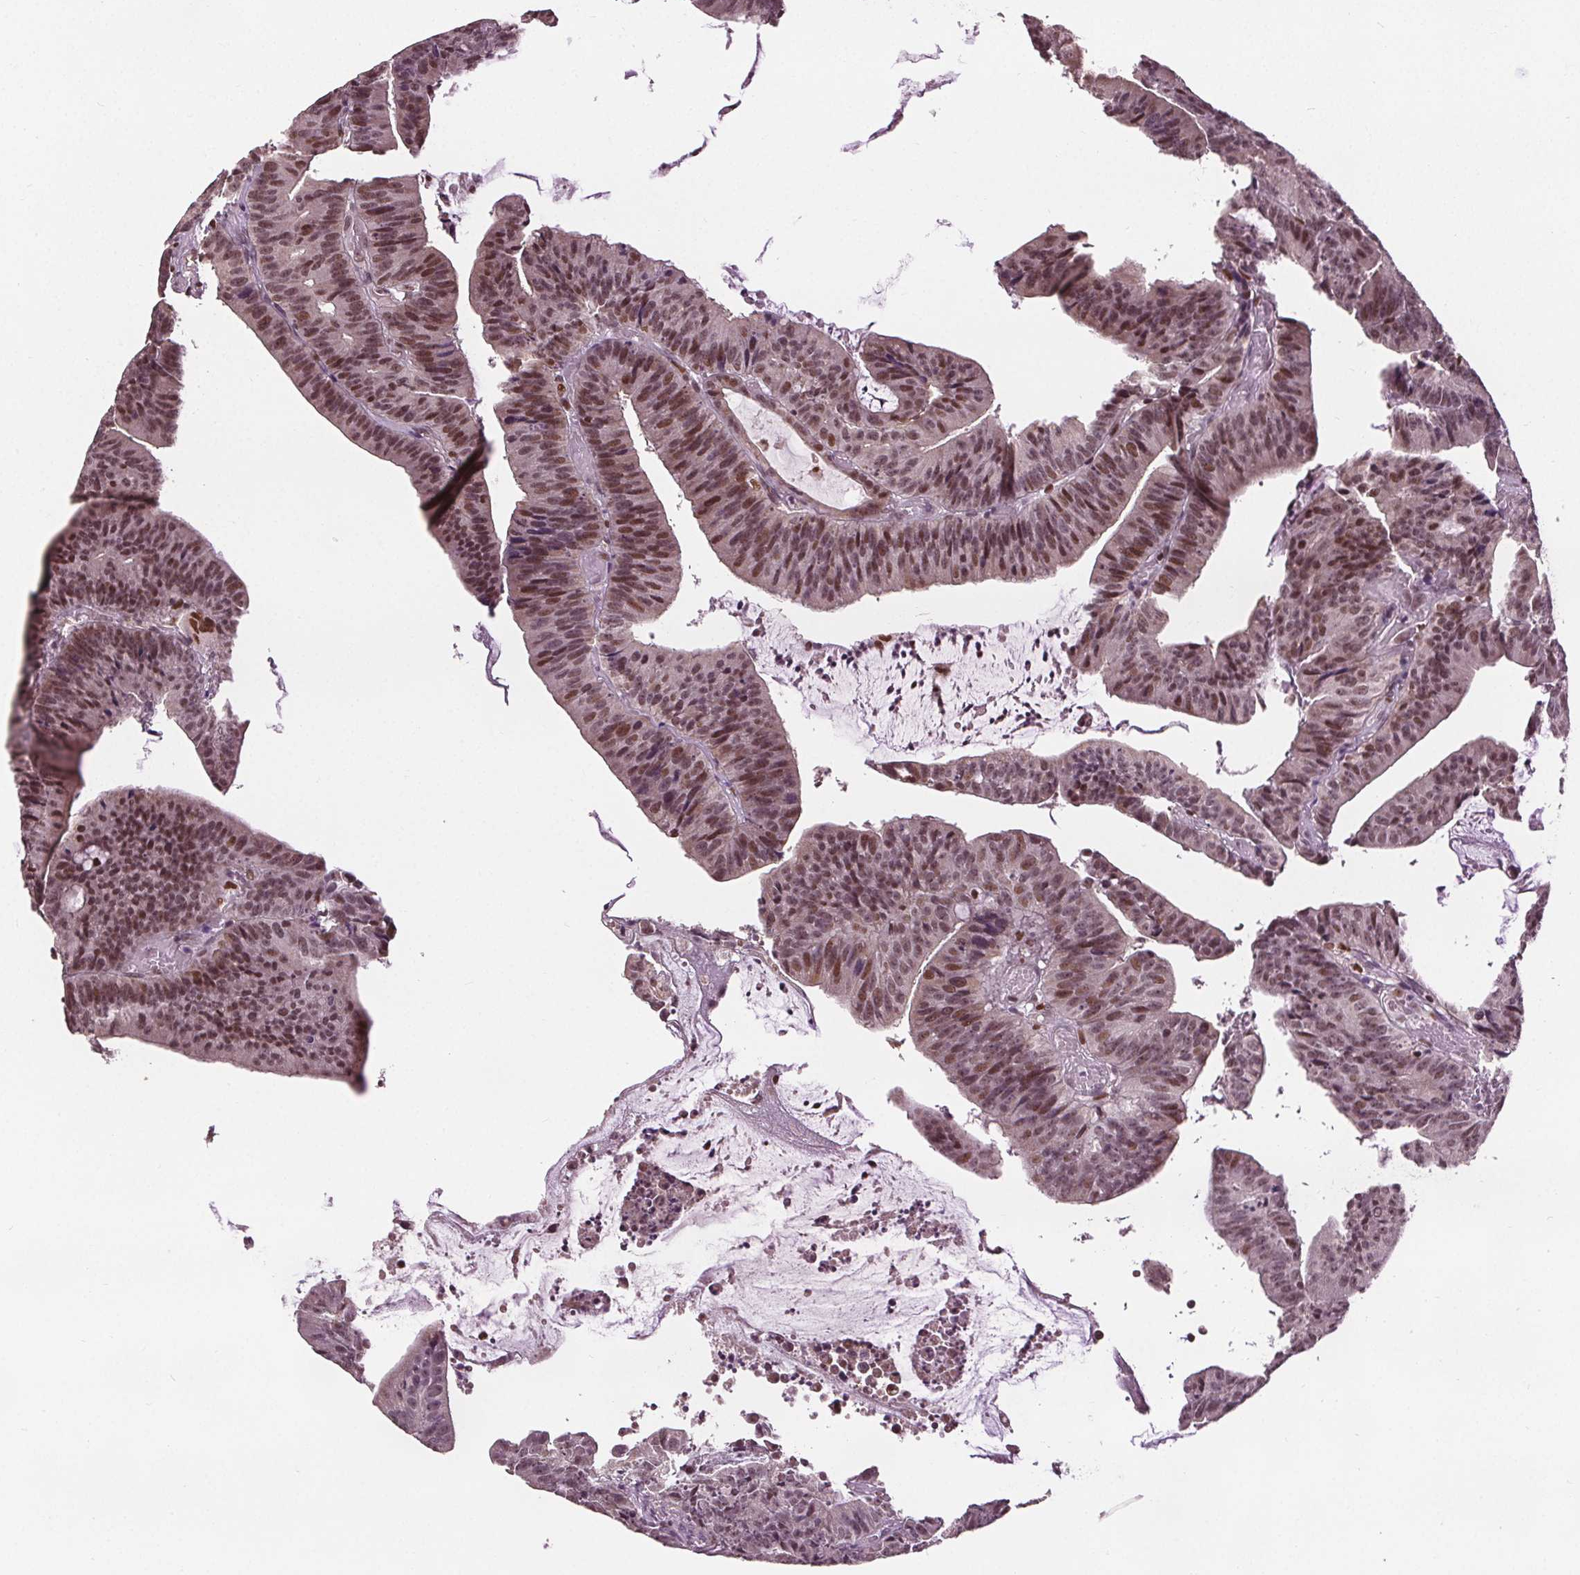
{"staining": {"intensity": "moderate", "quantity": "25%-75%", "location": "nuclear"}, "tissue": "colorectal cancer", "cell_type": "Tumor cells", "image_type": "cancer", "snomed": [{"axis": "morphology", "description": "Adenocarcinoma, NOS"}, {"axis": "topography", "description": "Colon"}], "caption": "This micrograph exhibits colorectal cancer stained with immunohistochemistry (IHC) to label a protein in brown. The nuclear of tumor cells show moderate positivity for the protein. Nuclei are counter-stained blue.", "gene": "DDX11", "patient": {"sex": "female", "age": 78}}